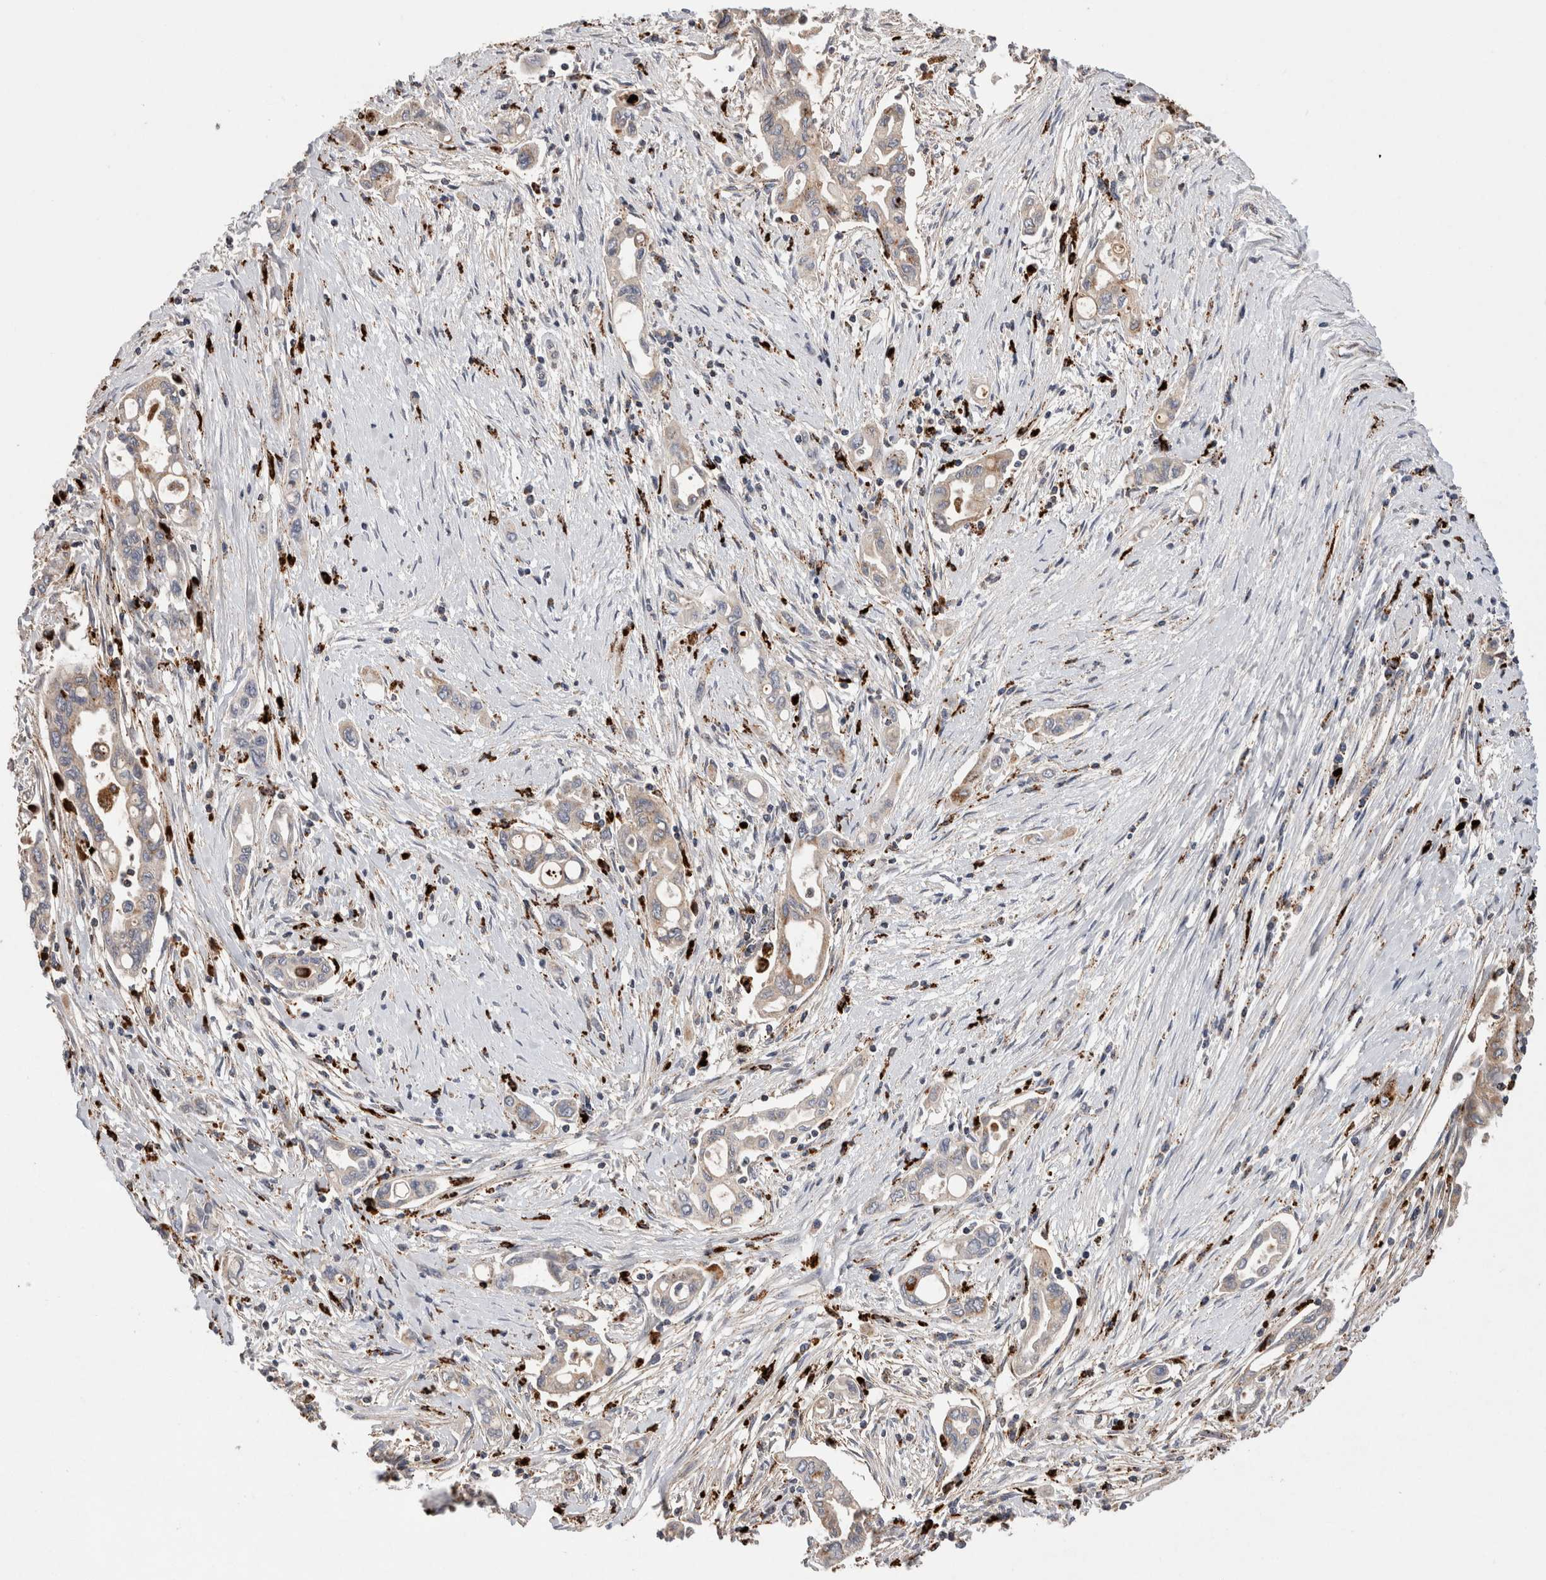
{"staining": {"intensity": "weak", "quantity": "<25%", "location": "cytoplasmic/membranous"}, "tissue": "pancreatic cancer", "cell_type": "Tumor cells", "image_type": "cancer", "snomed": [{"axis": "morphology", "description": "Adenocarcinoma, NOS"}, {"axis": "topography", "description": "Pancreas"}], "caption": "High magnification brightfield microscopy of pancreatic adenocarcinoma stained with DAB (3,3'-diaminobenzidine) (brown) and counterstained with hematoxylin (blue): tumor cells show no significant positivity.", "gene": "CTSA", "patient": {"sex": "female", "age": 57}}